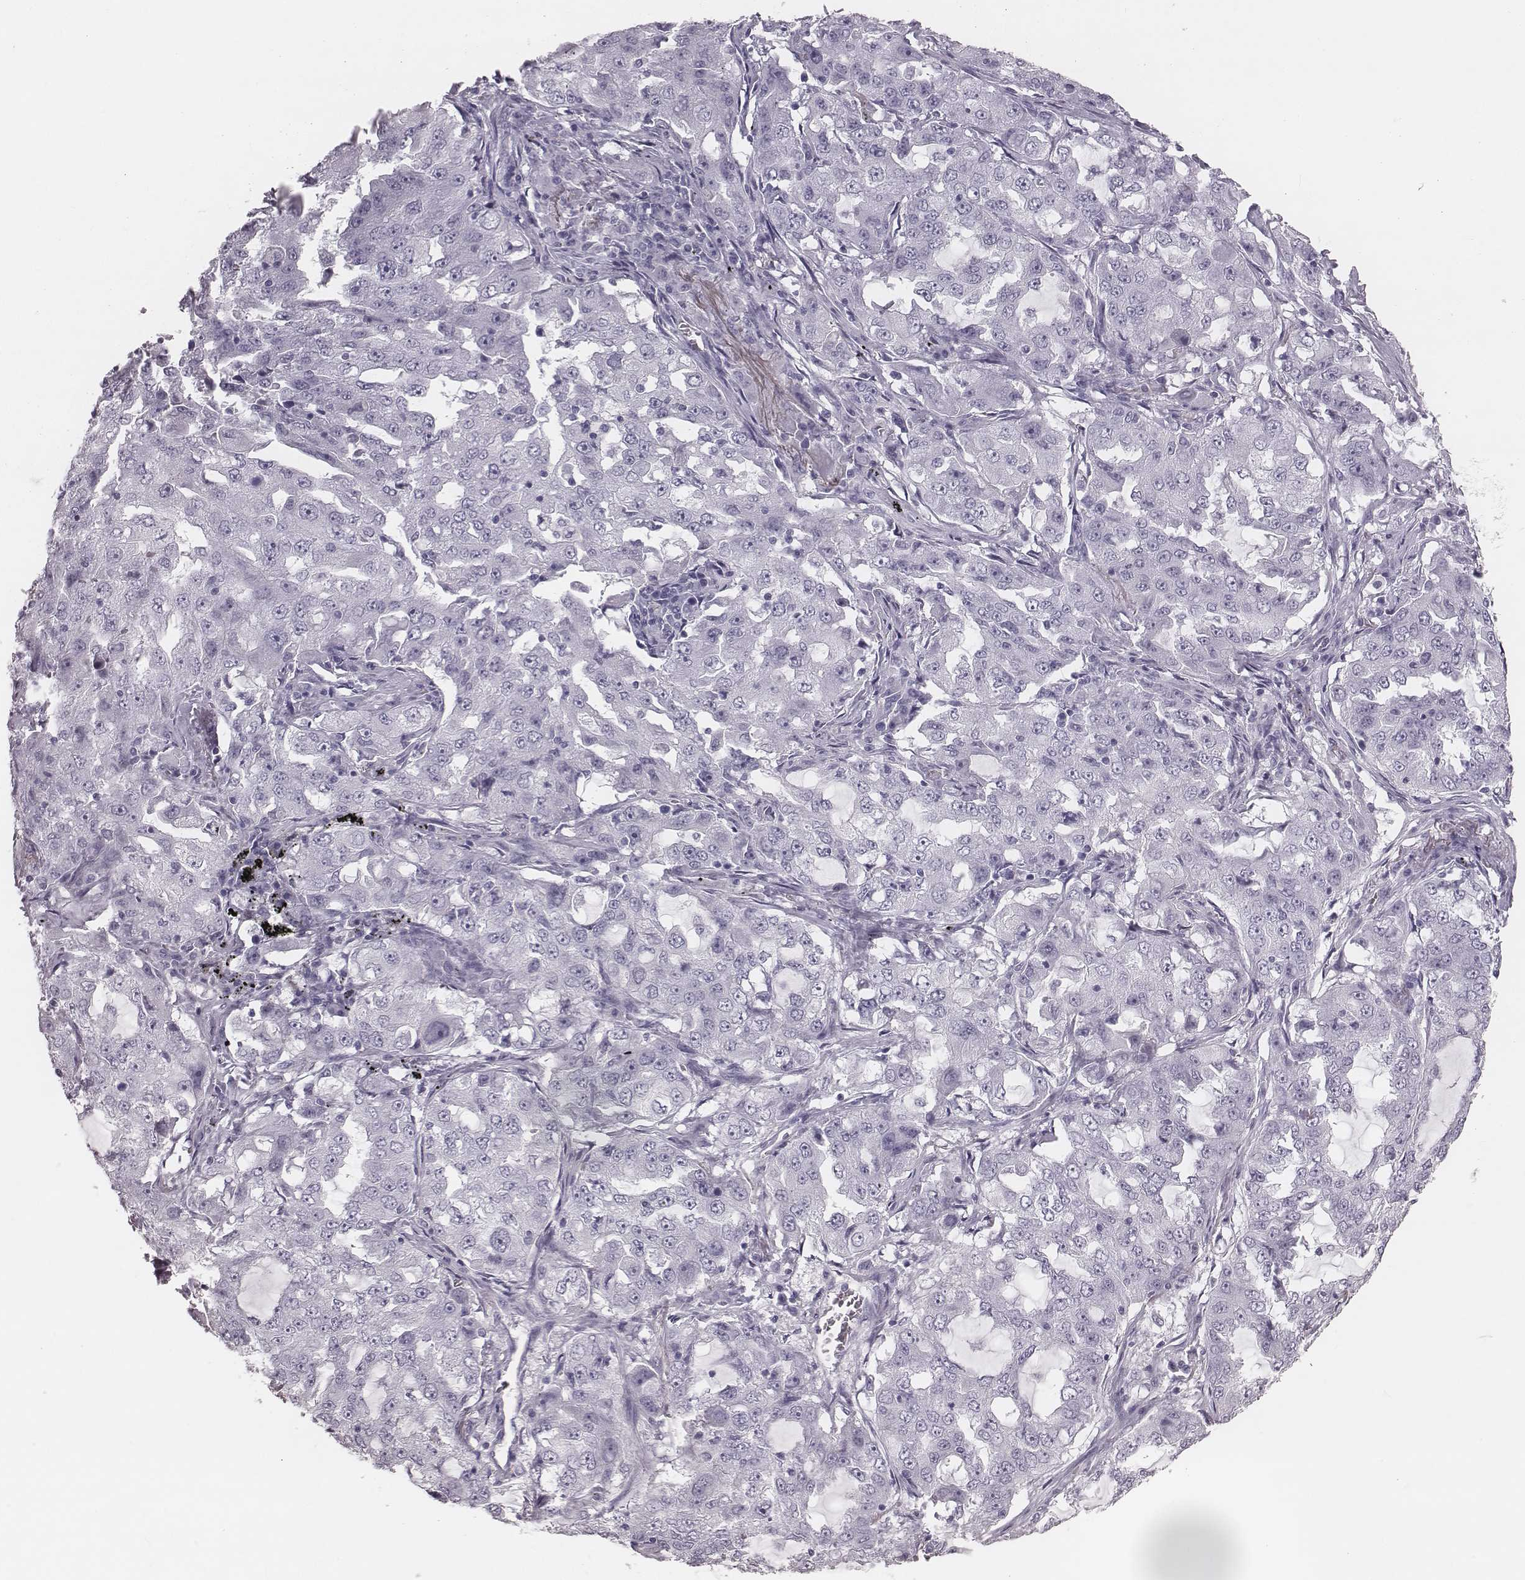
{"staining": {"intensity": "negative", "quantity": "none", "location": "none"}, "tissue": "lung cancer", "cell_type": "Tumor cells", "image_type": "cancer", "snomed": [{"axis": "morphology", "description": "Adenocarcinoma, NOS"}, {"axis": "topography", "description": "Lung"}], "caption": "There is no significant positivity in tumor cells of lung cancer (adenocarcinoma). Brightfield microscopy of immunohistochemistry stained with DAB (brown) and hematoxylin (blue), captured at high magnification.", "gene": "KRT74", "patient": {"sex": "female", "age": 61}}